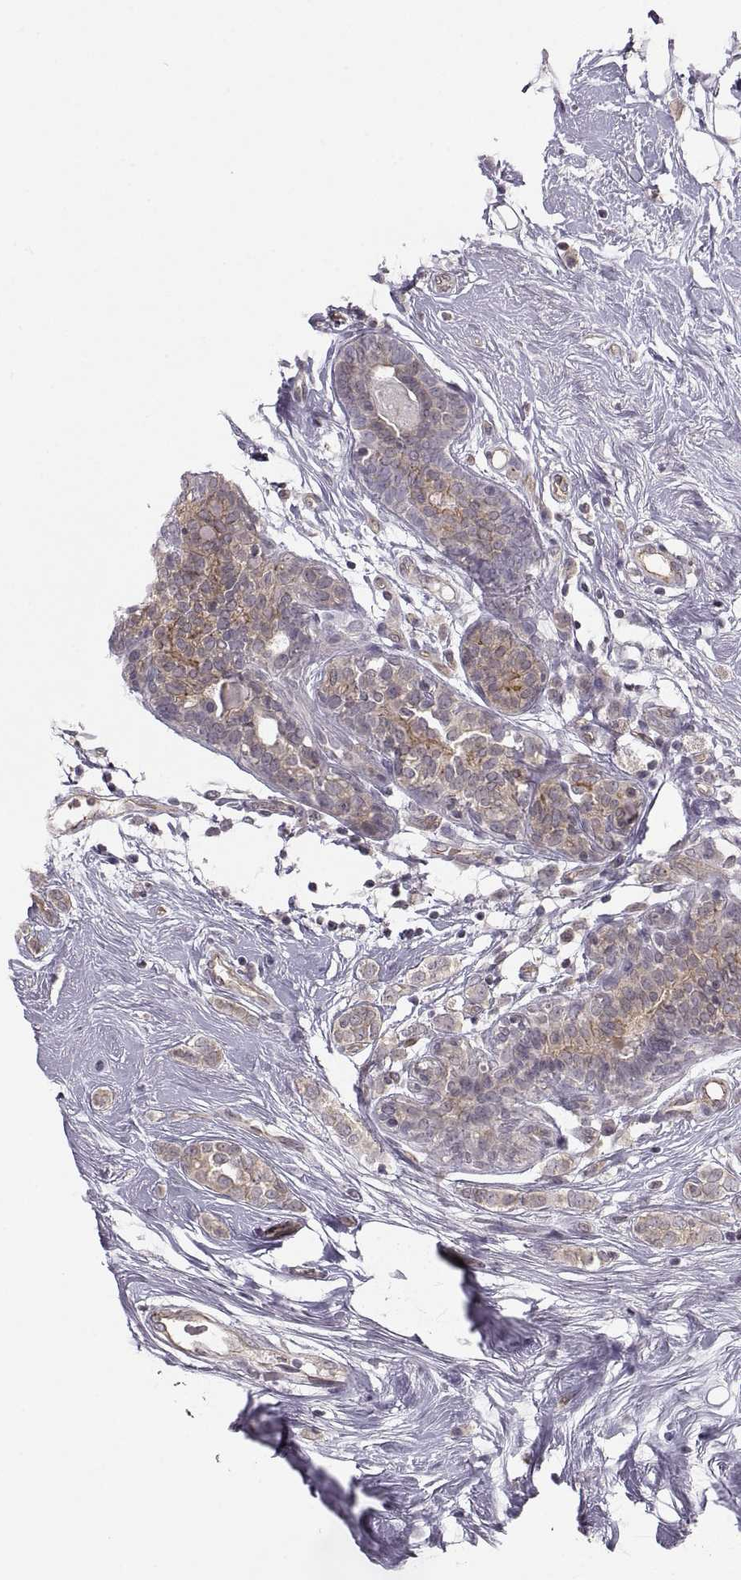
{"staining": {"intensity": "moderate", "quantity": ">75%", "location": "cytoplasmic/membranous"}, "tissue": "breast cancer", "cell_type": "Tumor cells", "image_type": "cancer", "snomed": [{"axis": "morphology", "description": "Lobular carcinoma"}, {"axis": "topography", "description": "Breast"}], "caption": "IHC of human breast lobular carcinoma demonstrates medium levels of moderate cytoplasmic/membranous positivity in about >75% of tumor cells. (Stains: DAB (3,3'-diaminobenzidine) in brown, nuclei in blue, Microscopy: brightfield microscopy at high magnification).", "gene": "KIF13B", "patient": {"sex": "female", "age": 49}}